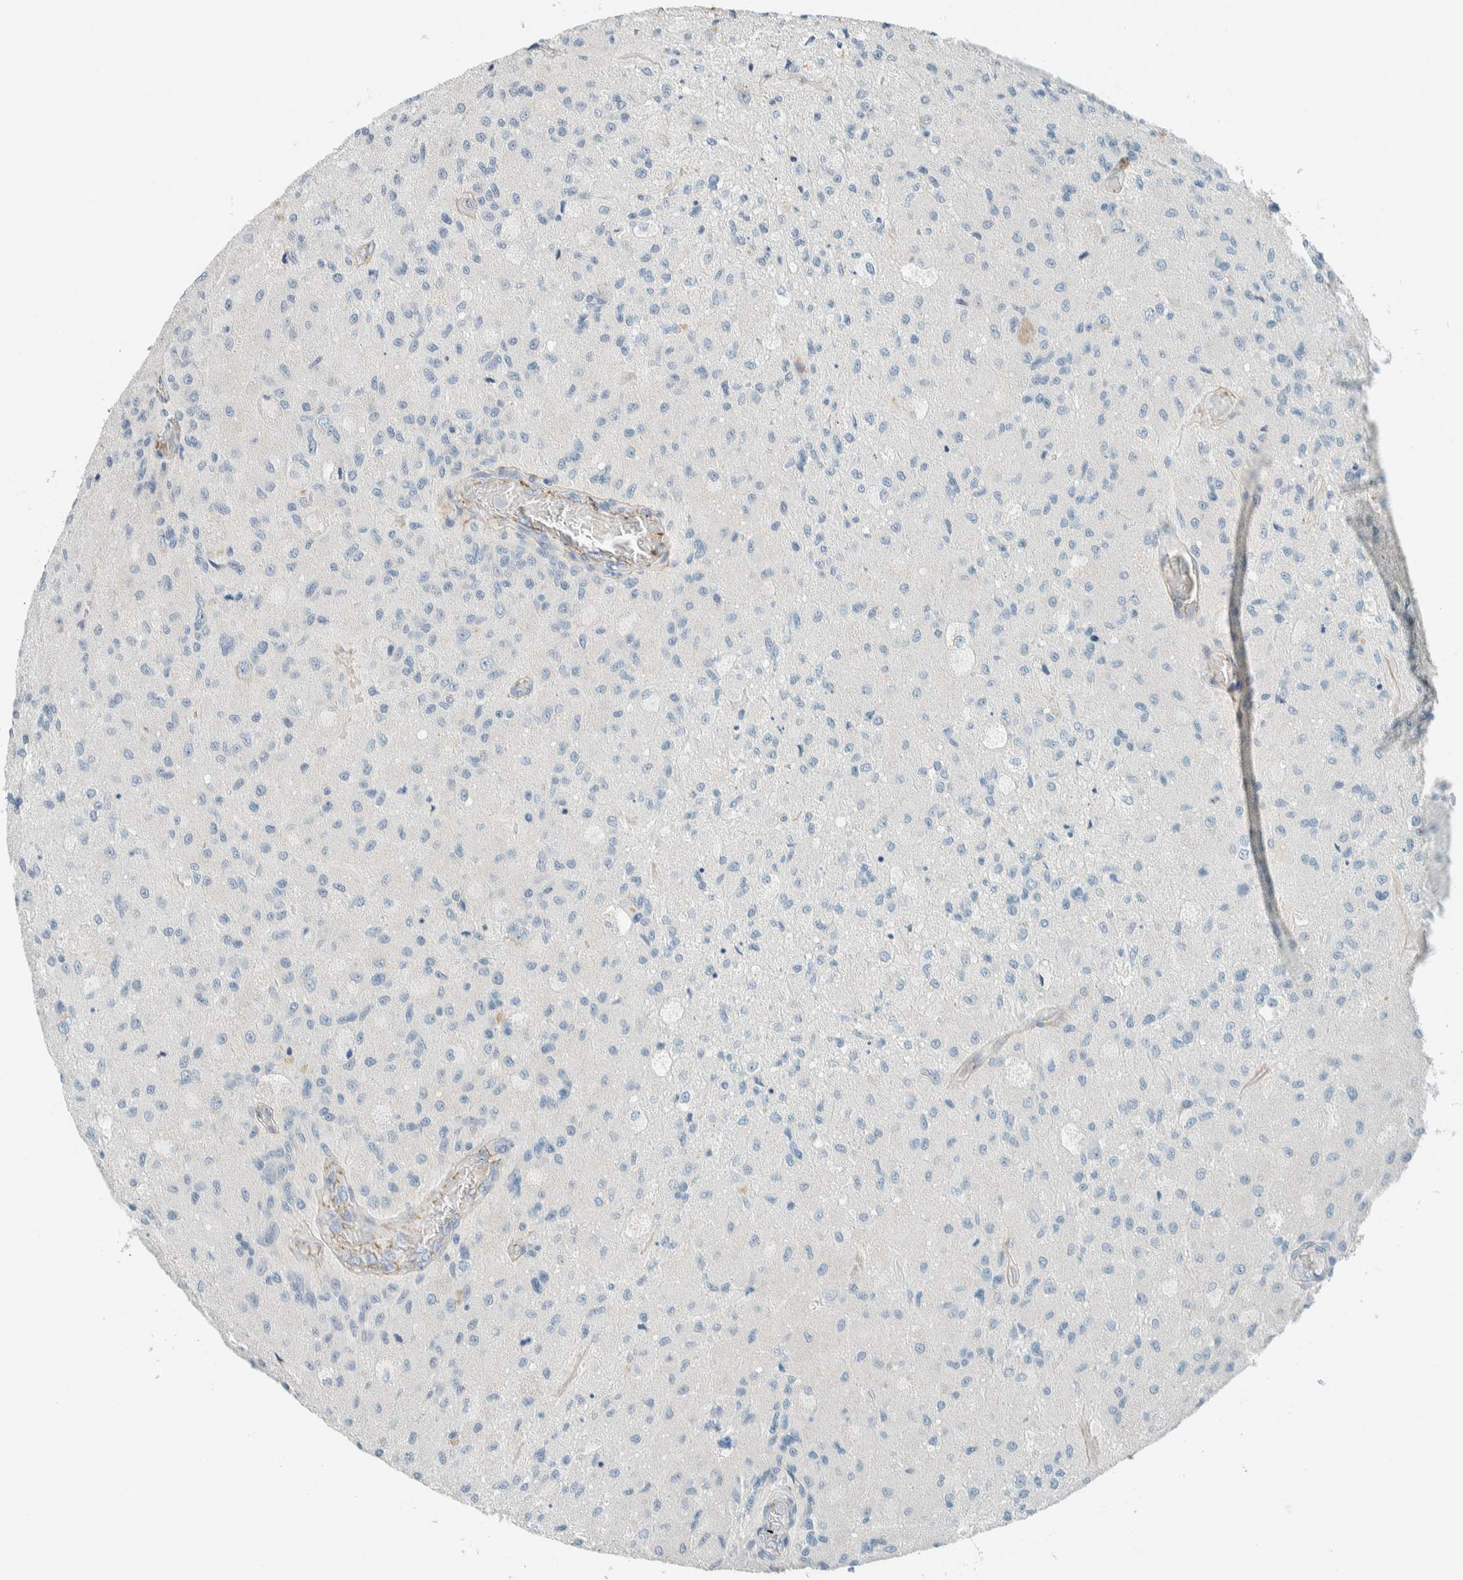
{"staining": {"intensity": "negative", "quantity": "none", "location": "none"}, "tissue": "glioma", "cell_type": "Tumor cells", "image_type": "cancer", "snomed": [{"axis": "morphology", "description": "Normal tissue, NOS"}, {"axis": "morphology", "description": "Glioma, malignant, High grade"}, {"axis": "topography", "description": "Cerebral cortex"}], "caption": "The histopathology image demonstrates no significant expression in tumor cells of glioma.", "gene": "SLFN12", "patient": {"sex": "male", "age": 77}}